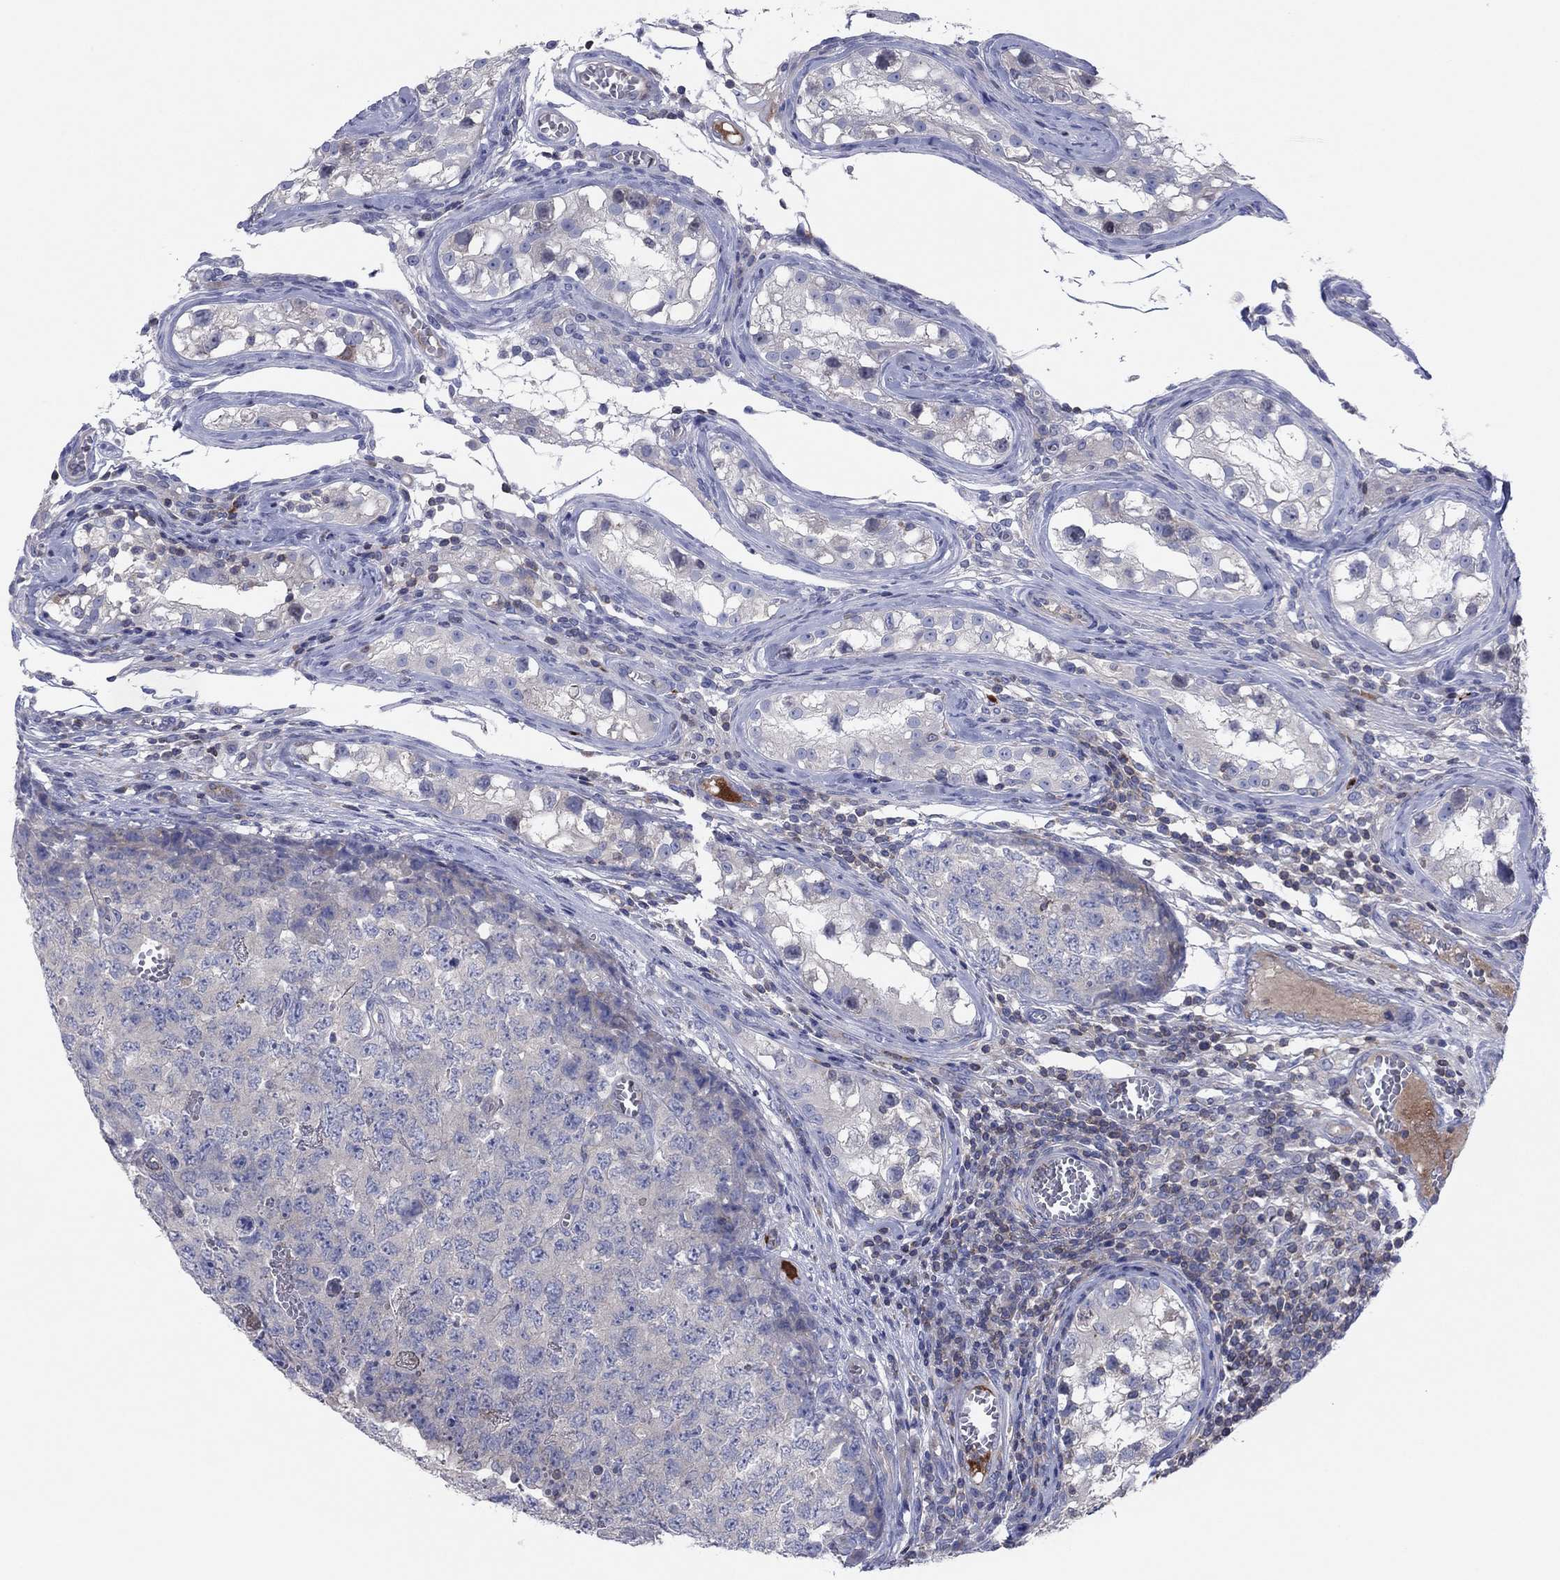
{"staining": {"intensity": "negative", "quantity": "none", "location": "none"}, "tissue": "testis cancer", "cell_type": "Tumor cells", "image_type": "cancer", "snomed": [{"axis": "morphology", "description": "Carcinoma, Embryonal, NOS"}, {"axis": "topography", "description": "Testis"}], "caption": "Protein analysis of embryonal carcinoma (testis) demonstrates no significant expression in tumor cells.", "gene": "PVR", "patient": {"sex": "male", "age": 23}}